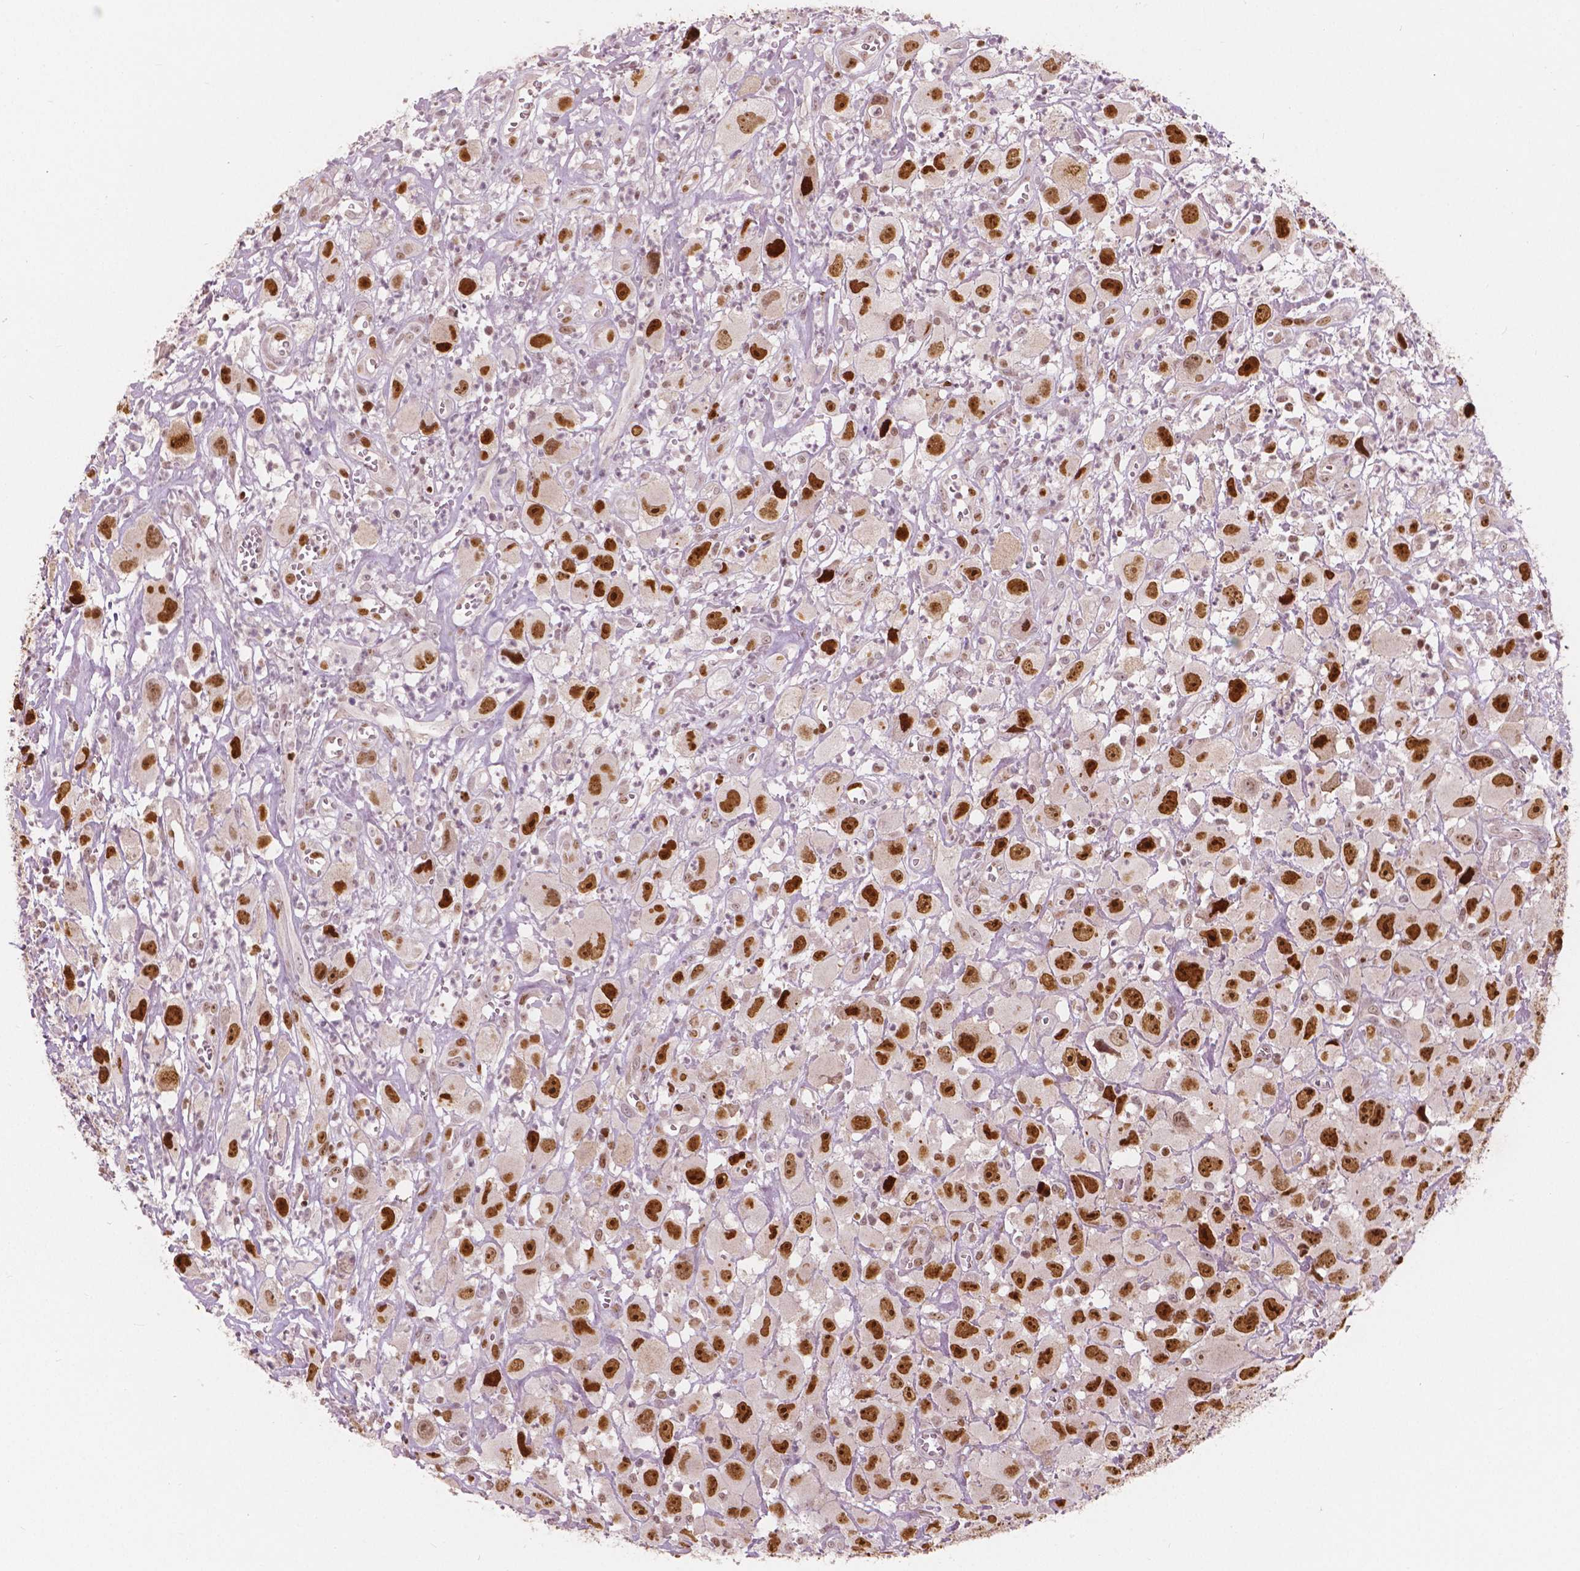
{"staining": {"intensity": "strong", "quantity": ">75%", "location": "nuclear"}, "tissue": "head and neck cancer", "cell_type": "Tumor cells", "image_type": "cancer", "snomed": [{"axis": "morphology", "description": "Squamous cell carcinoma, NOS"}, {"axis": "morphology", "description": "Squamous cell carcinoma, metastatic, NOS"}, {"axis": "topography", "description": "Oral tissue"}, {"axis": "topography", "description": "Head-Neck"}], "caption": "A brown stain labels strong nuclear staining of a protein in head and neck cancer tumor cells. (DAB (3,3'-diaminobenzidine) IHC, brown staining for protein, blue staining for nuclei).", "gene": "NSD2", "patient": {"sex": "female", "age": 85}}